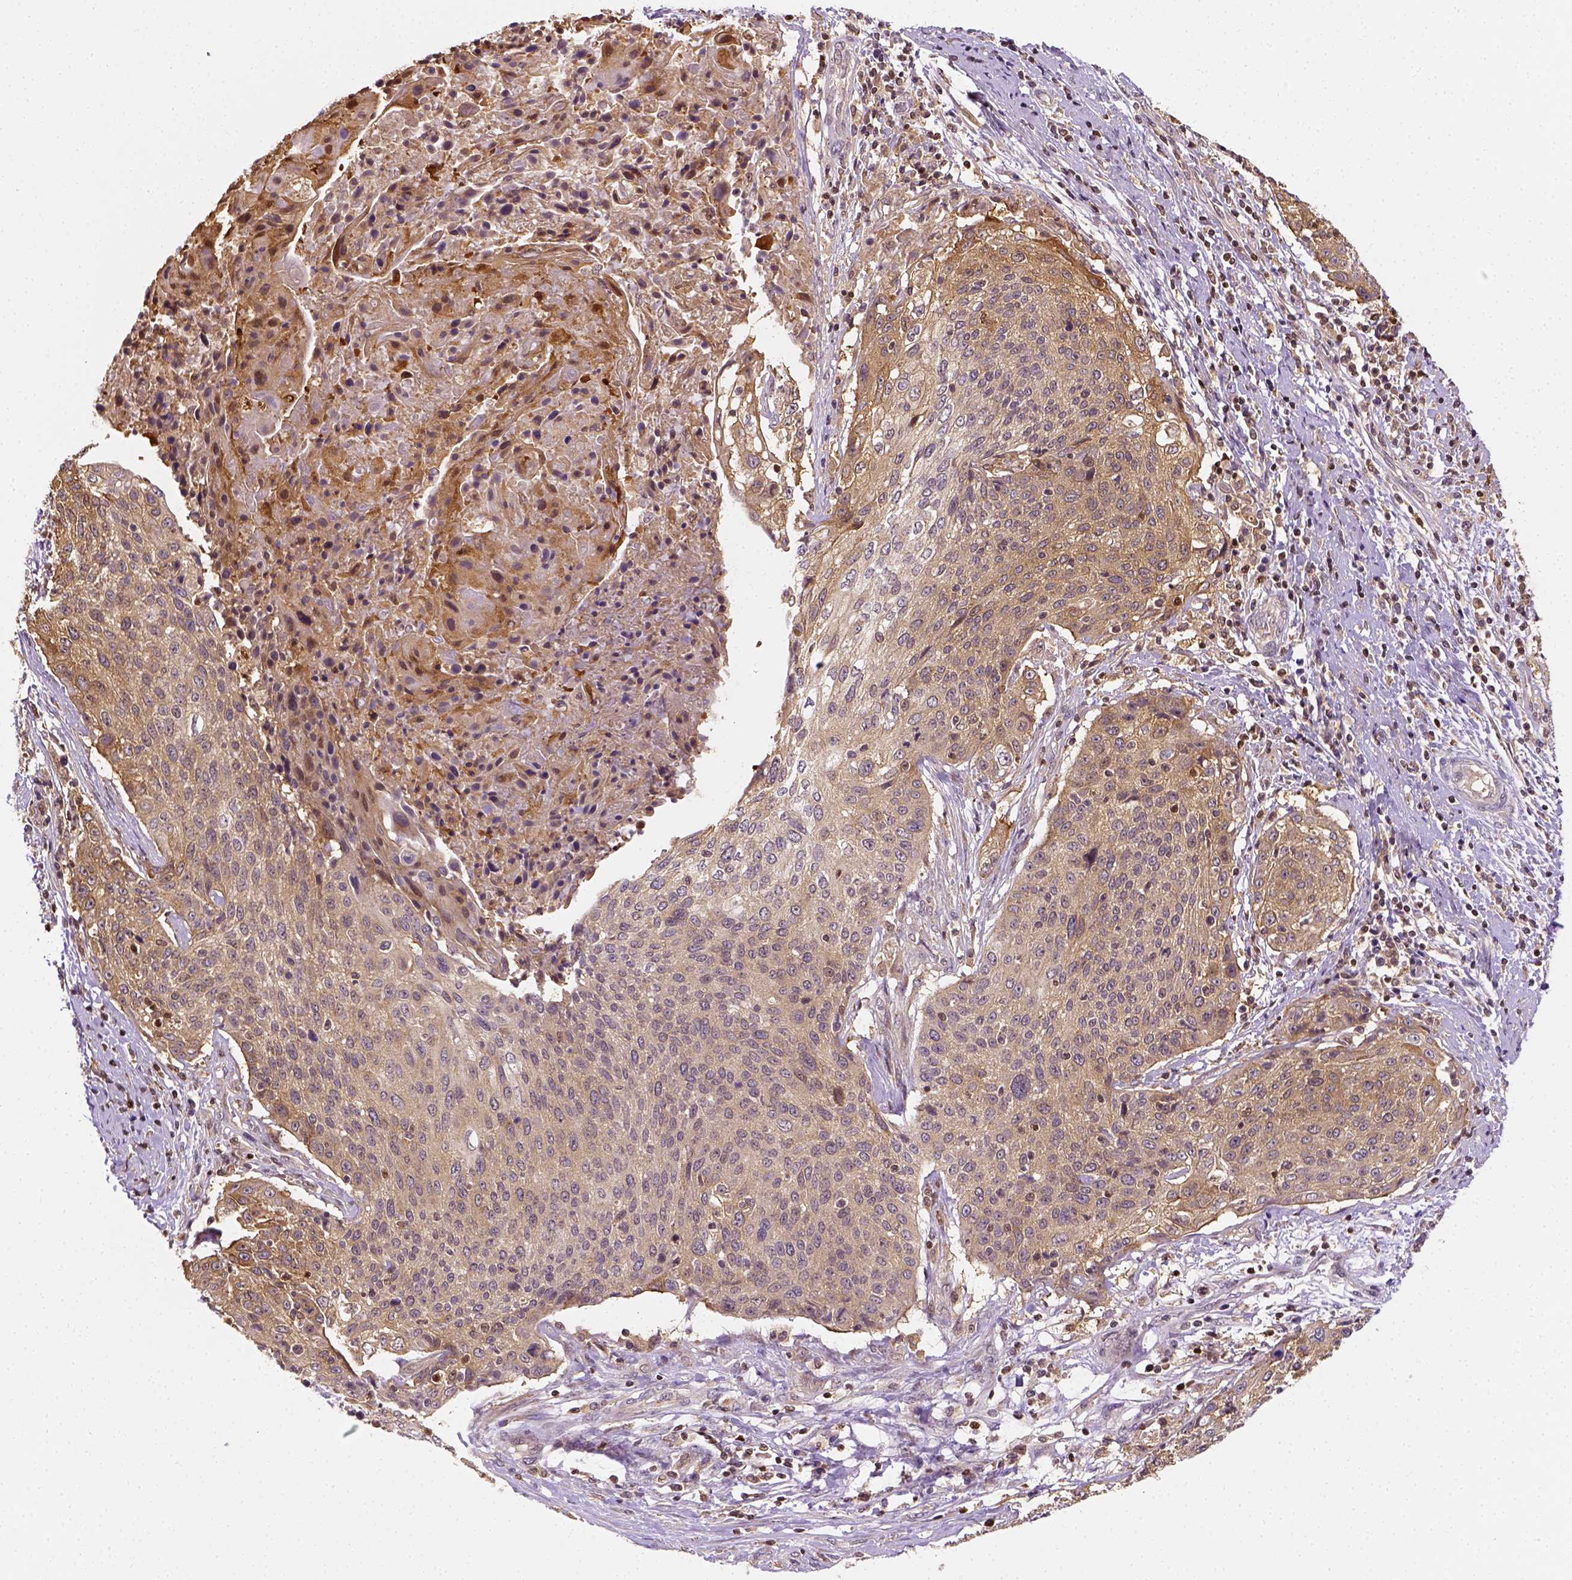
{"staining": {"intensity": "moderate", "quantity": ">75%", "location": "cytoplasmic/membranous"}, "tissue": "cervical cancer", "cell_type": "Tumor cells", "image_type": "cancer", "snomed": [{"axis": "morphology", "description": "Squamous cell carcinoma, NOS"}, {"axis": "topography", "description": "Cervix"}], "caption": "Protein expression analysis of human cervical cancer reveals moderate cytoplasmic/membranous positivity in approximately >75% of tumor cells. (IHC, brightfield microscopy, high magnification).", "gene": "MATK", "patient": {"sex": "female", "age": 31}}